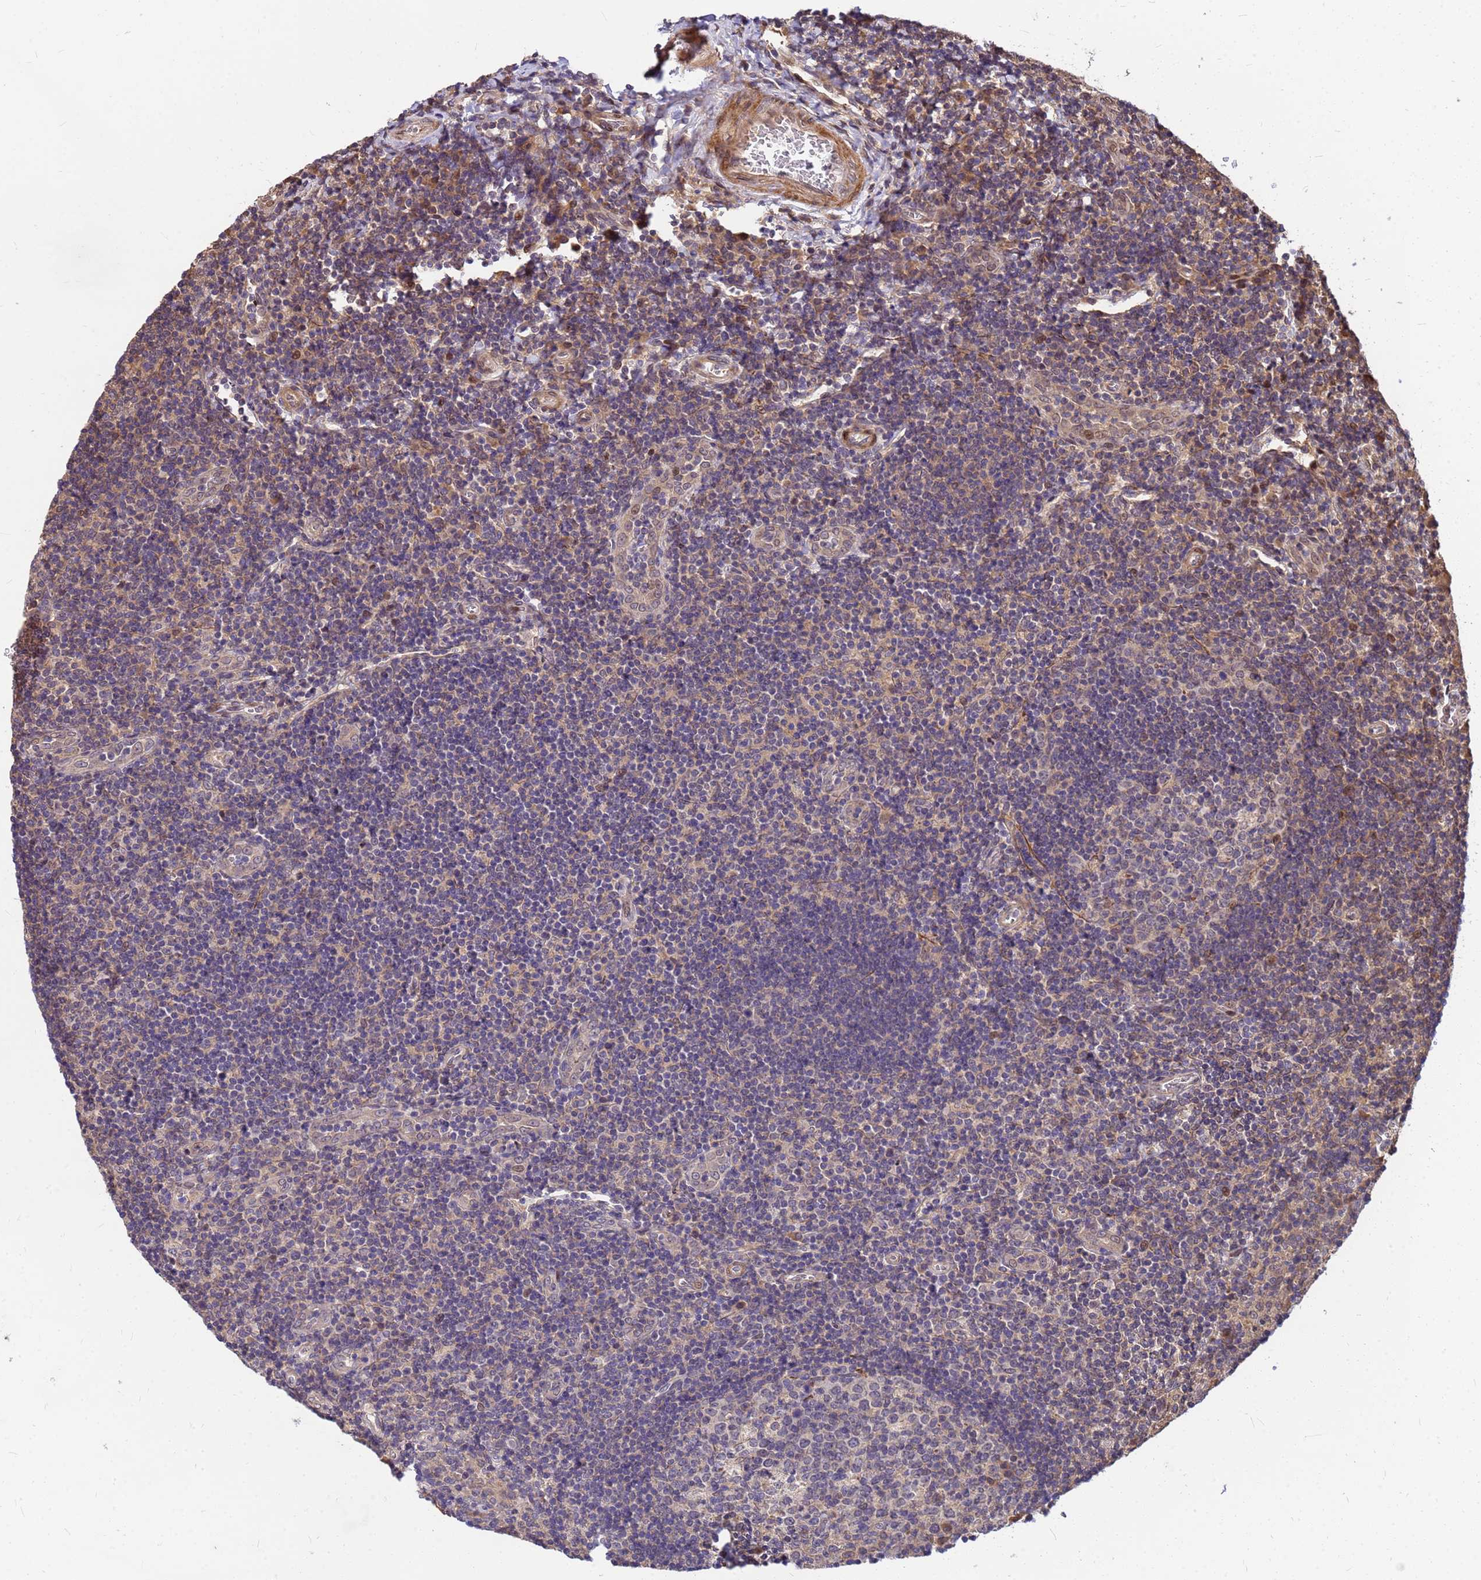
{"staining": {"intensity": "moderate", "quantity": "<25%", "location": "cytoplasmic/membranous"}, "tissue": "tonsil", "cell_type": "Germinal center cells", "image_type": "normal", "snomed": [{"axis": "morphology", "description": "Normal tissue, NOS"}, {"axis": "topography", "description": "Tonsil"}], "caption": "Protein staining demonstrates moderate cytoplasmic/membranous staining in about <25% of germinal center cells in benign tonsil. (Brightfield microscopy of DAB IHC at high magnification).", "gene": "DUS4L", "patient": {"sex": "male", "age": 17}}